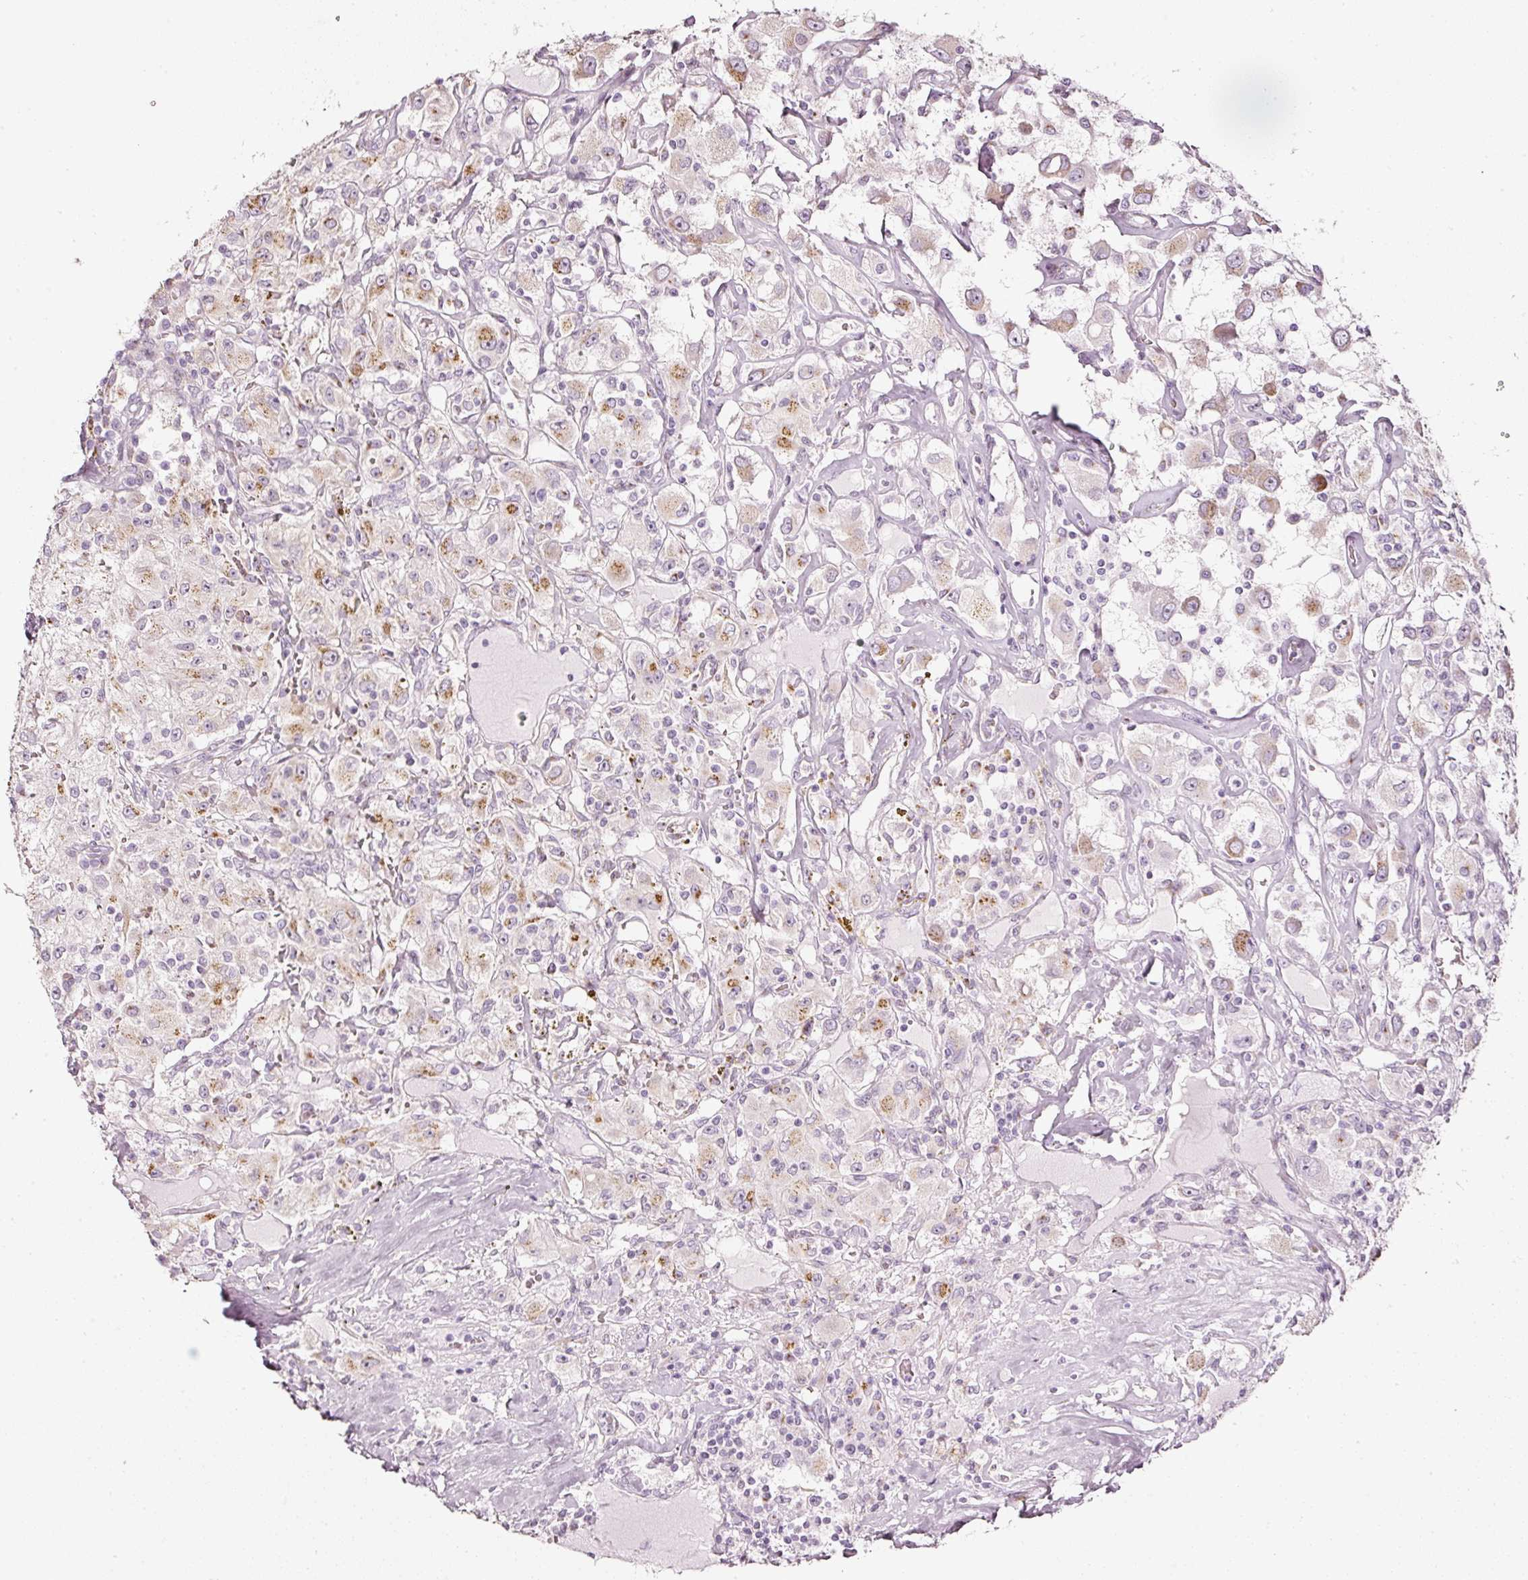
{"staining": {"intensity": "moderate", "quantity": "<25%", "location": "cytoplasmic/membranous"}, "tissue": "renal cancer", "cell_type": "Tumor cells", "image_type": "cancer", "snomed": [{"axis": "morphology", "description": "Adenocarcinoma, NOS"}, {"axis": "topography", "description": "Kidney"}], "caption": "IHC photomicrograph of human renal cancer stained for a protein (brown), which demonstrates low levels of moderate cytoplasmic/membranous staining in about <25% of tumor cells.", "gene": "SDF4", "patient": {"sex": "female", "age": 67}}